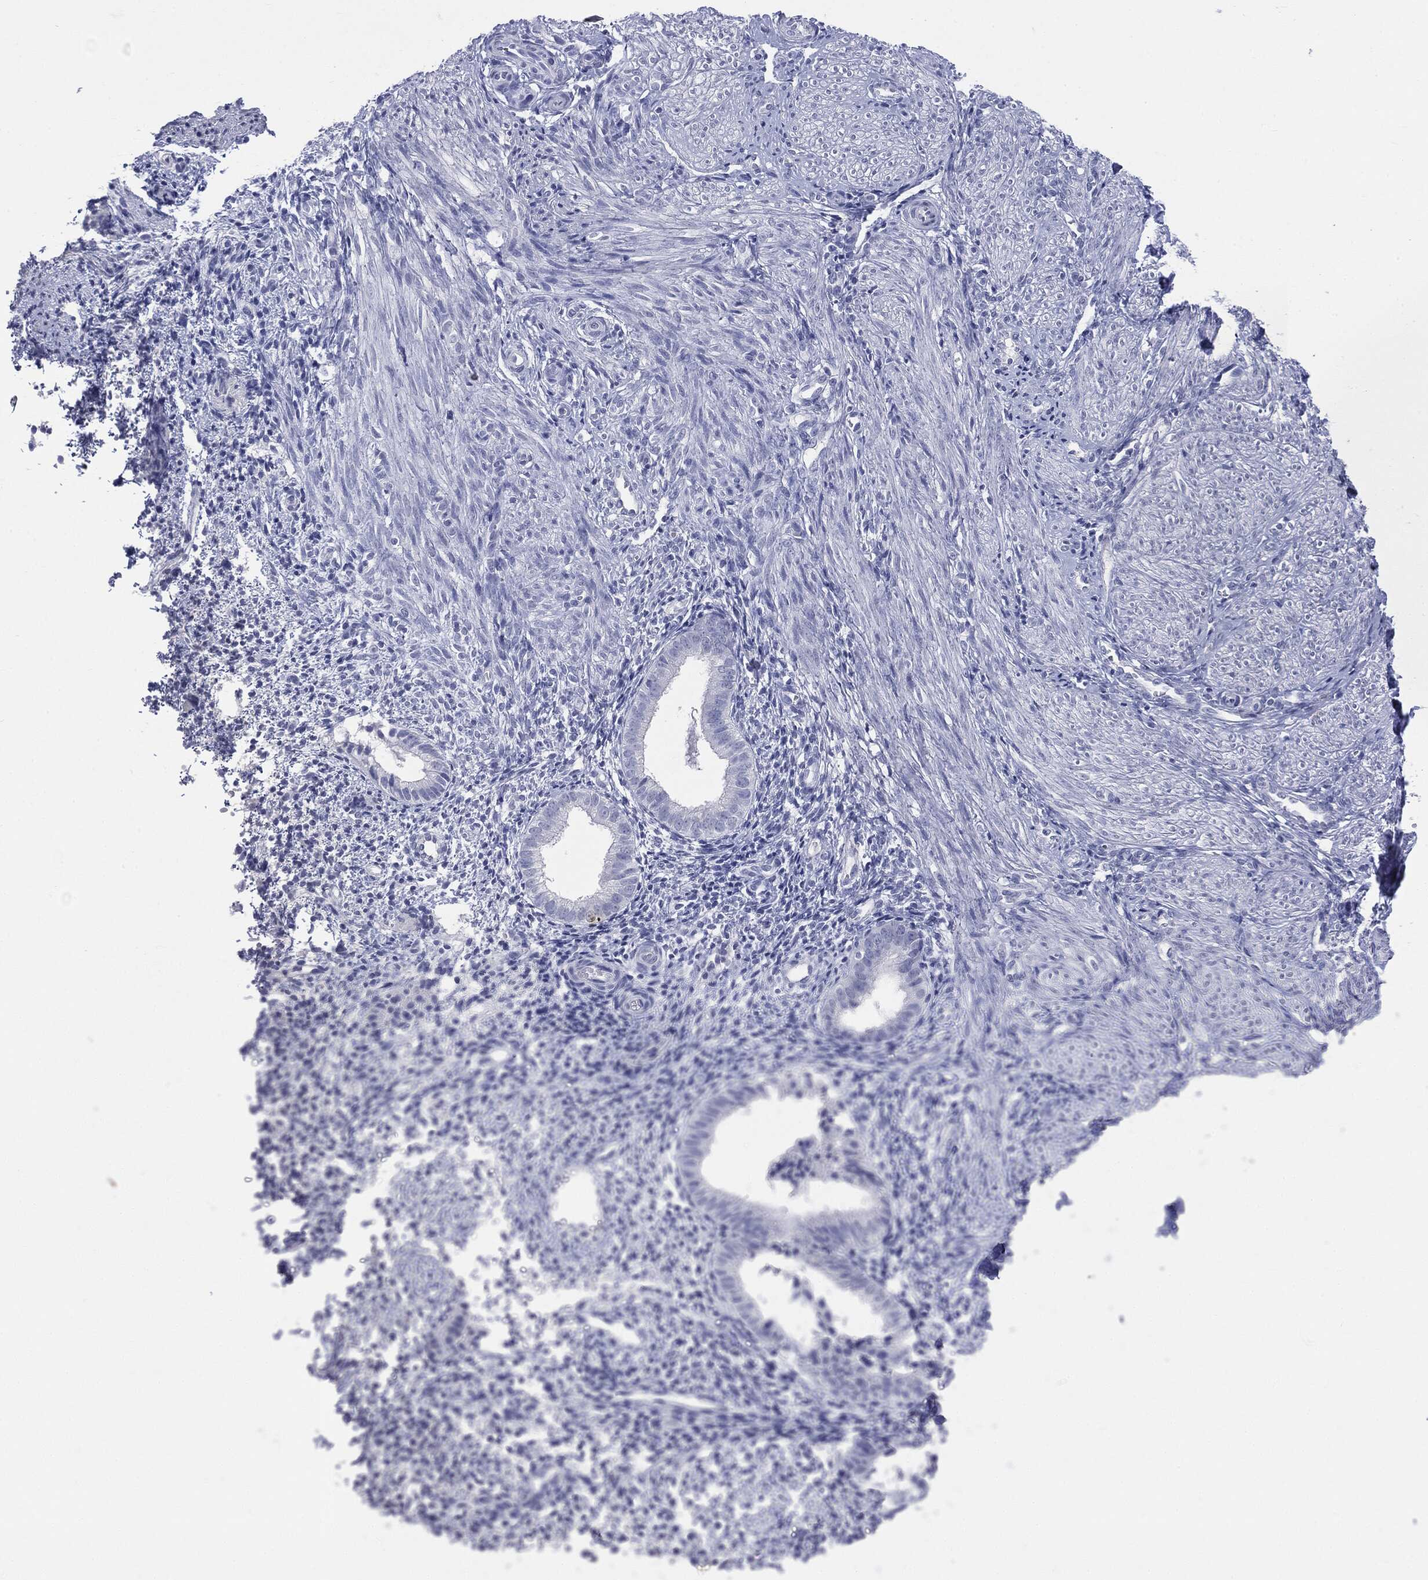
{"staining": {"intensity": "negative", "quantity": "none", "location": "none"}, "tissue": "endometrium", "cell_type": "Cells in endometrial stroma", "image_type": "normal", "snomed": [{"axis": "morphology", "description": "Normal tissue, NOS"}, {"axis": "topography", "description": "Endometrium"}], "caption": "Protein analysis of normal endometrium displays no significant staining in cells in endometrial stroma.", "gene": "TSHB", "patient": {"sex": "female", "age": 47}}